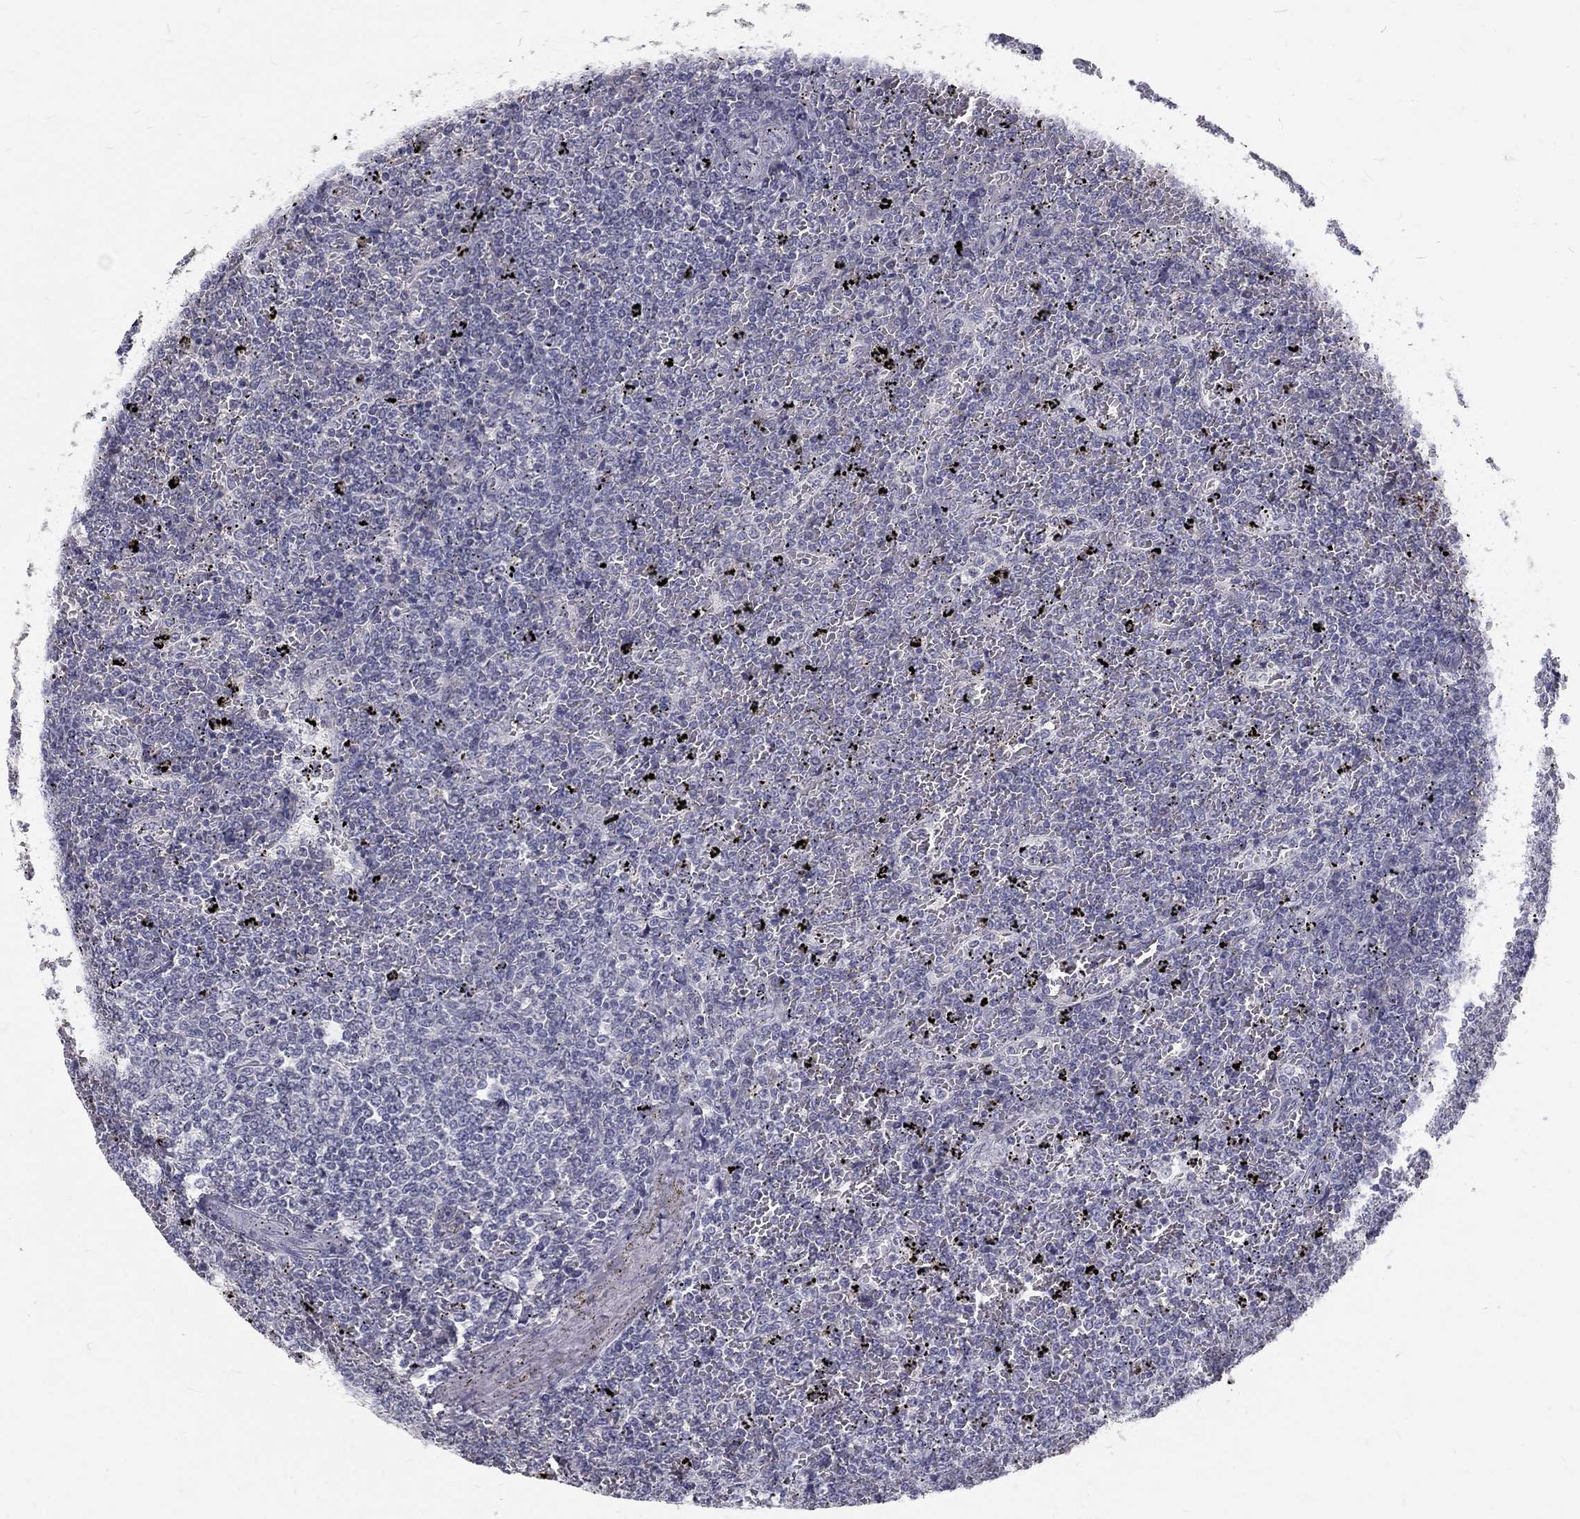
{"staining": {"intensity": "negative", "quantity": "none", "location": "none"}, "tissue": "lymphoma", "cell_type": "Tumor cells", "image_type": "cancer", "snomed": [{"axis": "morphology", "description": "Malignant lymphoma, non-Hodgkin's type, Low grade"}, {"axis": "topography", "description": "Spleen"}], "caption": "A micrograph of lymphoma stained for a protein demonstrates no brown staining in tumor cells. (Stains: DAB (3,3'-diaminobenzidine) immunohistochemistry with hematoxylin counter stain, Microscopy: brightfield microscopy at high magnification).", "gene": "NOS1", "patient": {"sex": "female", "age": 77}}